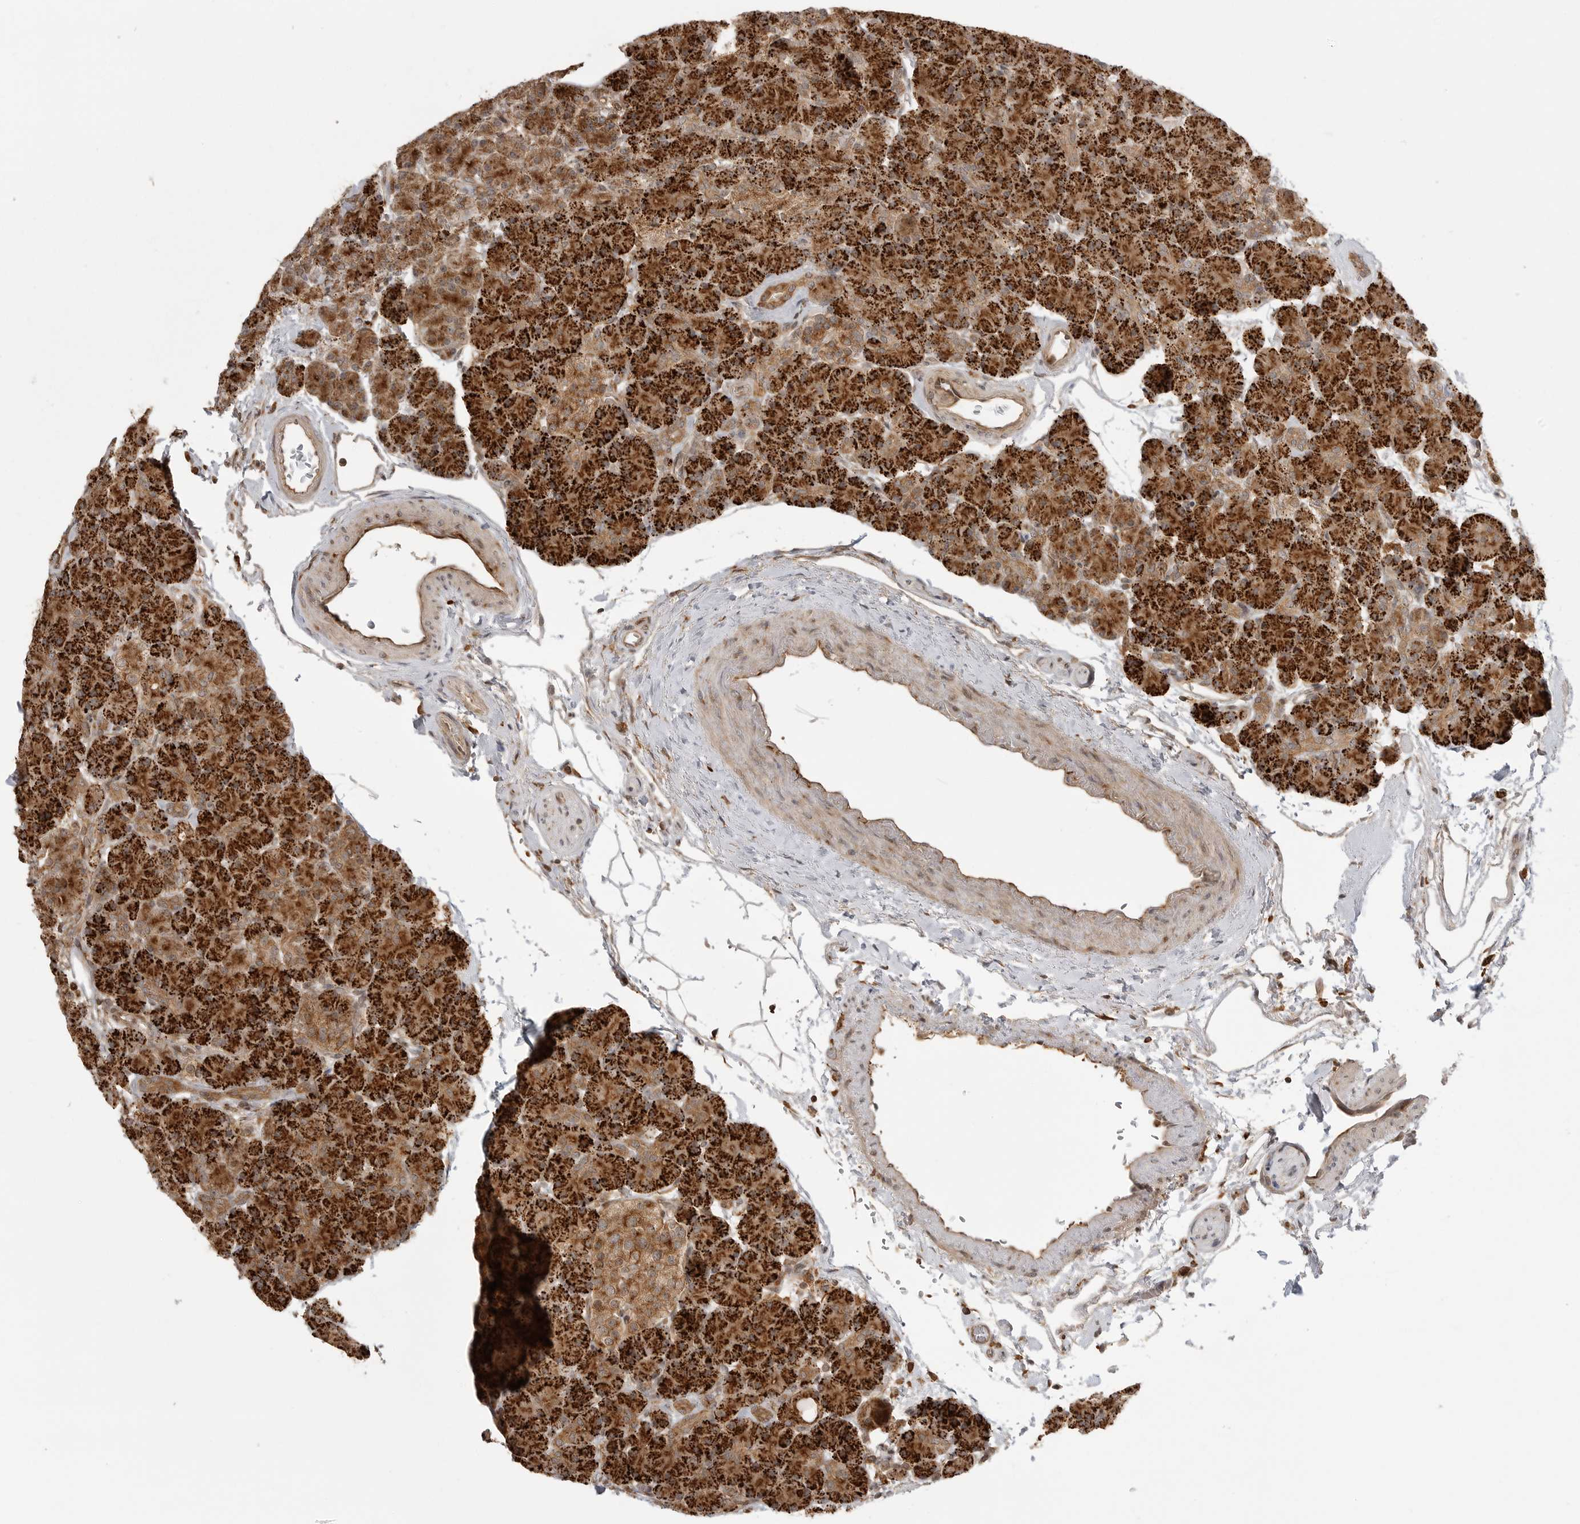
{"staining": {"intensity": "strong", "quantity": ">75%", "location": "cytoplasmic/membranous"}, "tissue": "pancreas", "cell_type": "Exocrine glandular cells", "image_type": "normal", "snomed": [{"axis": "morphology", "description": "Normal tissue, NOS"}, {"axis": "topography", "description": "Pancreas"}], "caption": "Exocrine glandular cells show high levels of strong cytoplasmic/membranous positivity in approximately >75% of cells in normal pancreas.", "gene": "FAT3", "patient": {"sex": "female", "age": 43}}